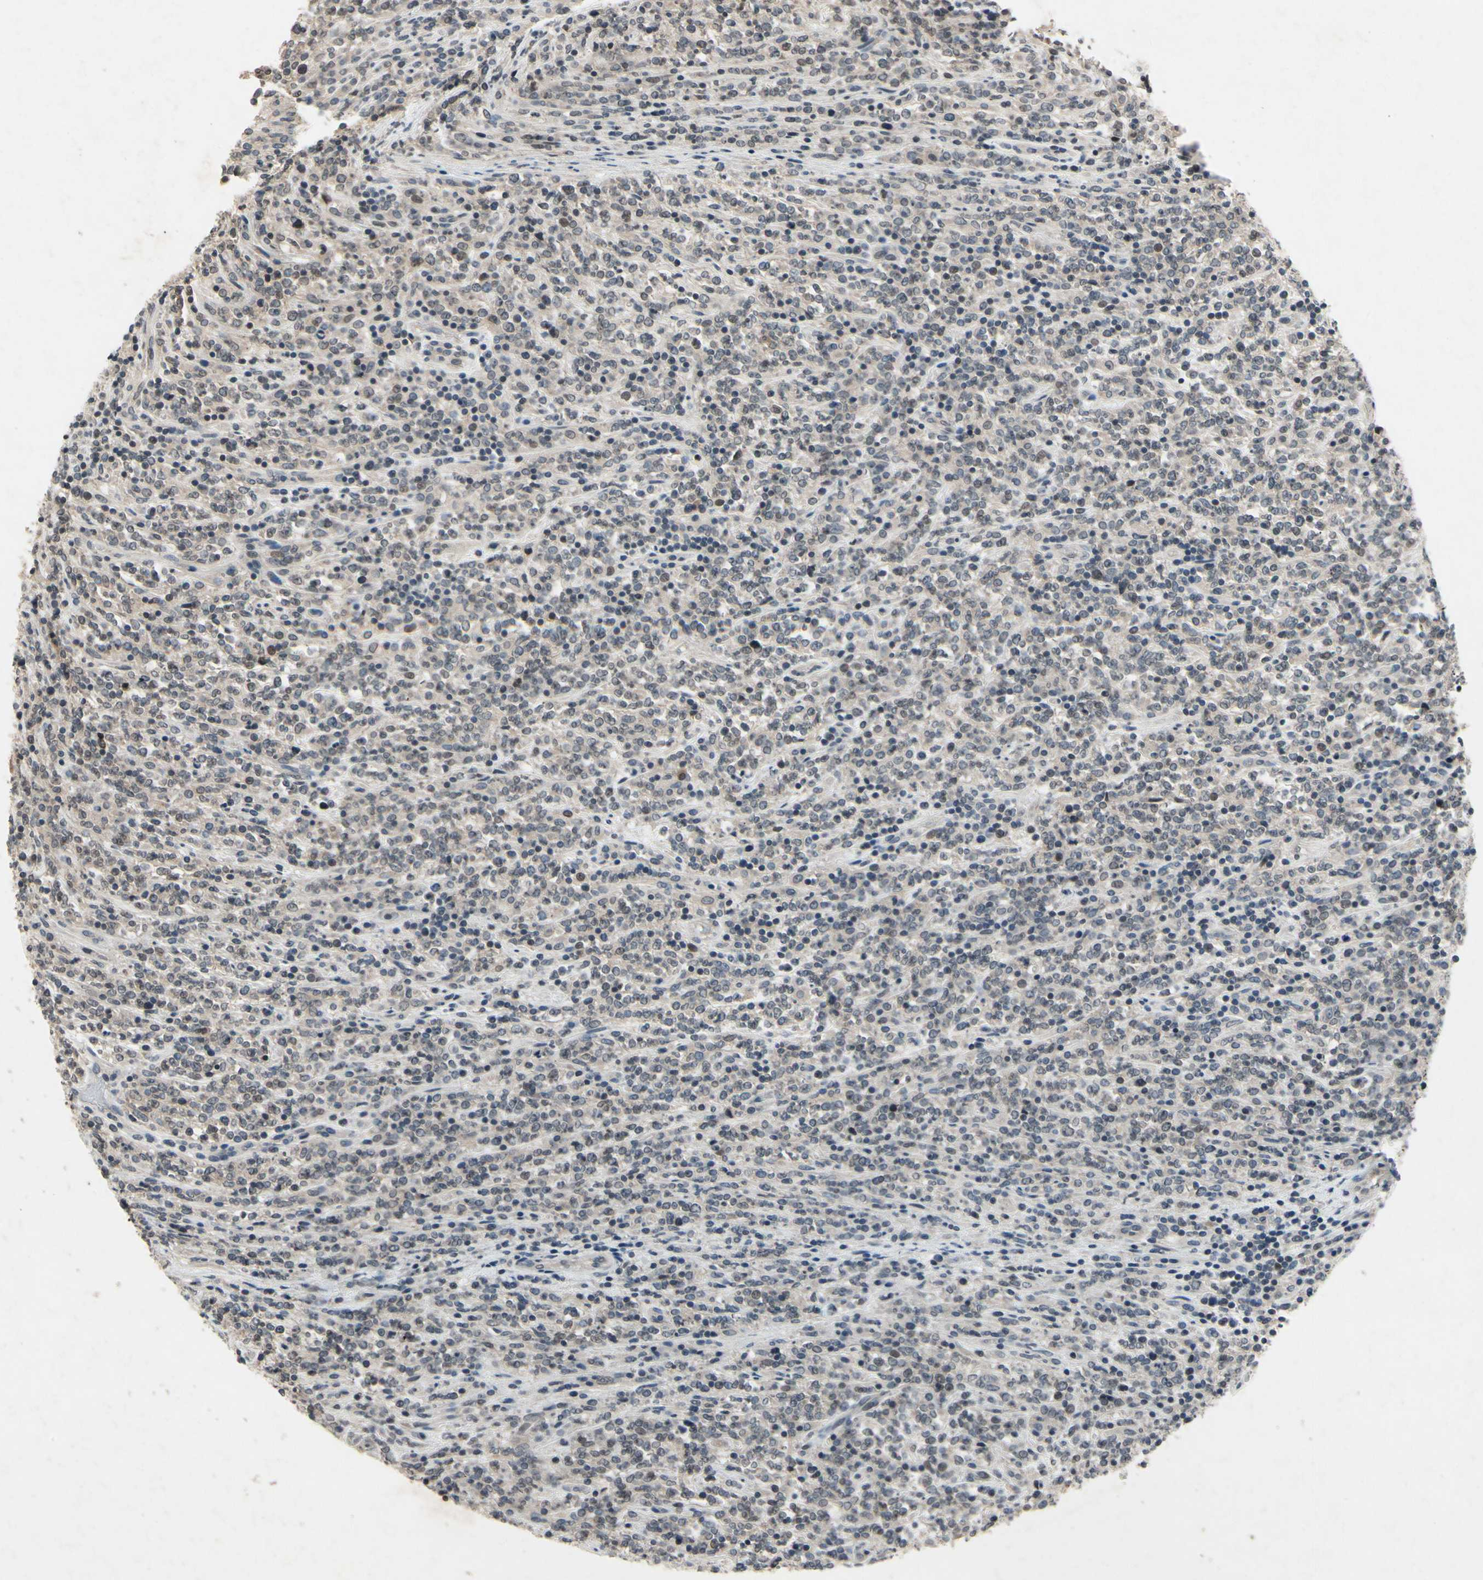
{"staining": {"intensity": "negative", "quantity": "none", "location": "none"}, "tissue": "lymphoma", "cell_type": "Tumor cells", "image_type": "cancer", "snomed": [{"axis": "morphology", "description": "Malignant lymphoma, non-Hodgkin's type, High grade"}, {"axis": "topography", "description": "Soft tissue"}], "caption": "This is an IHC image of malignant lymphoma, non-Hodgkin's type (high-grade). There is no positivity in tumor cells.", "gene": "DPY19L3", "patient": {"sex": "male", "age": 18}}